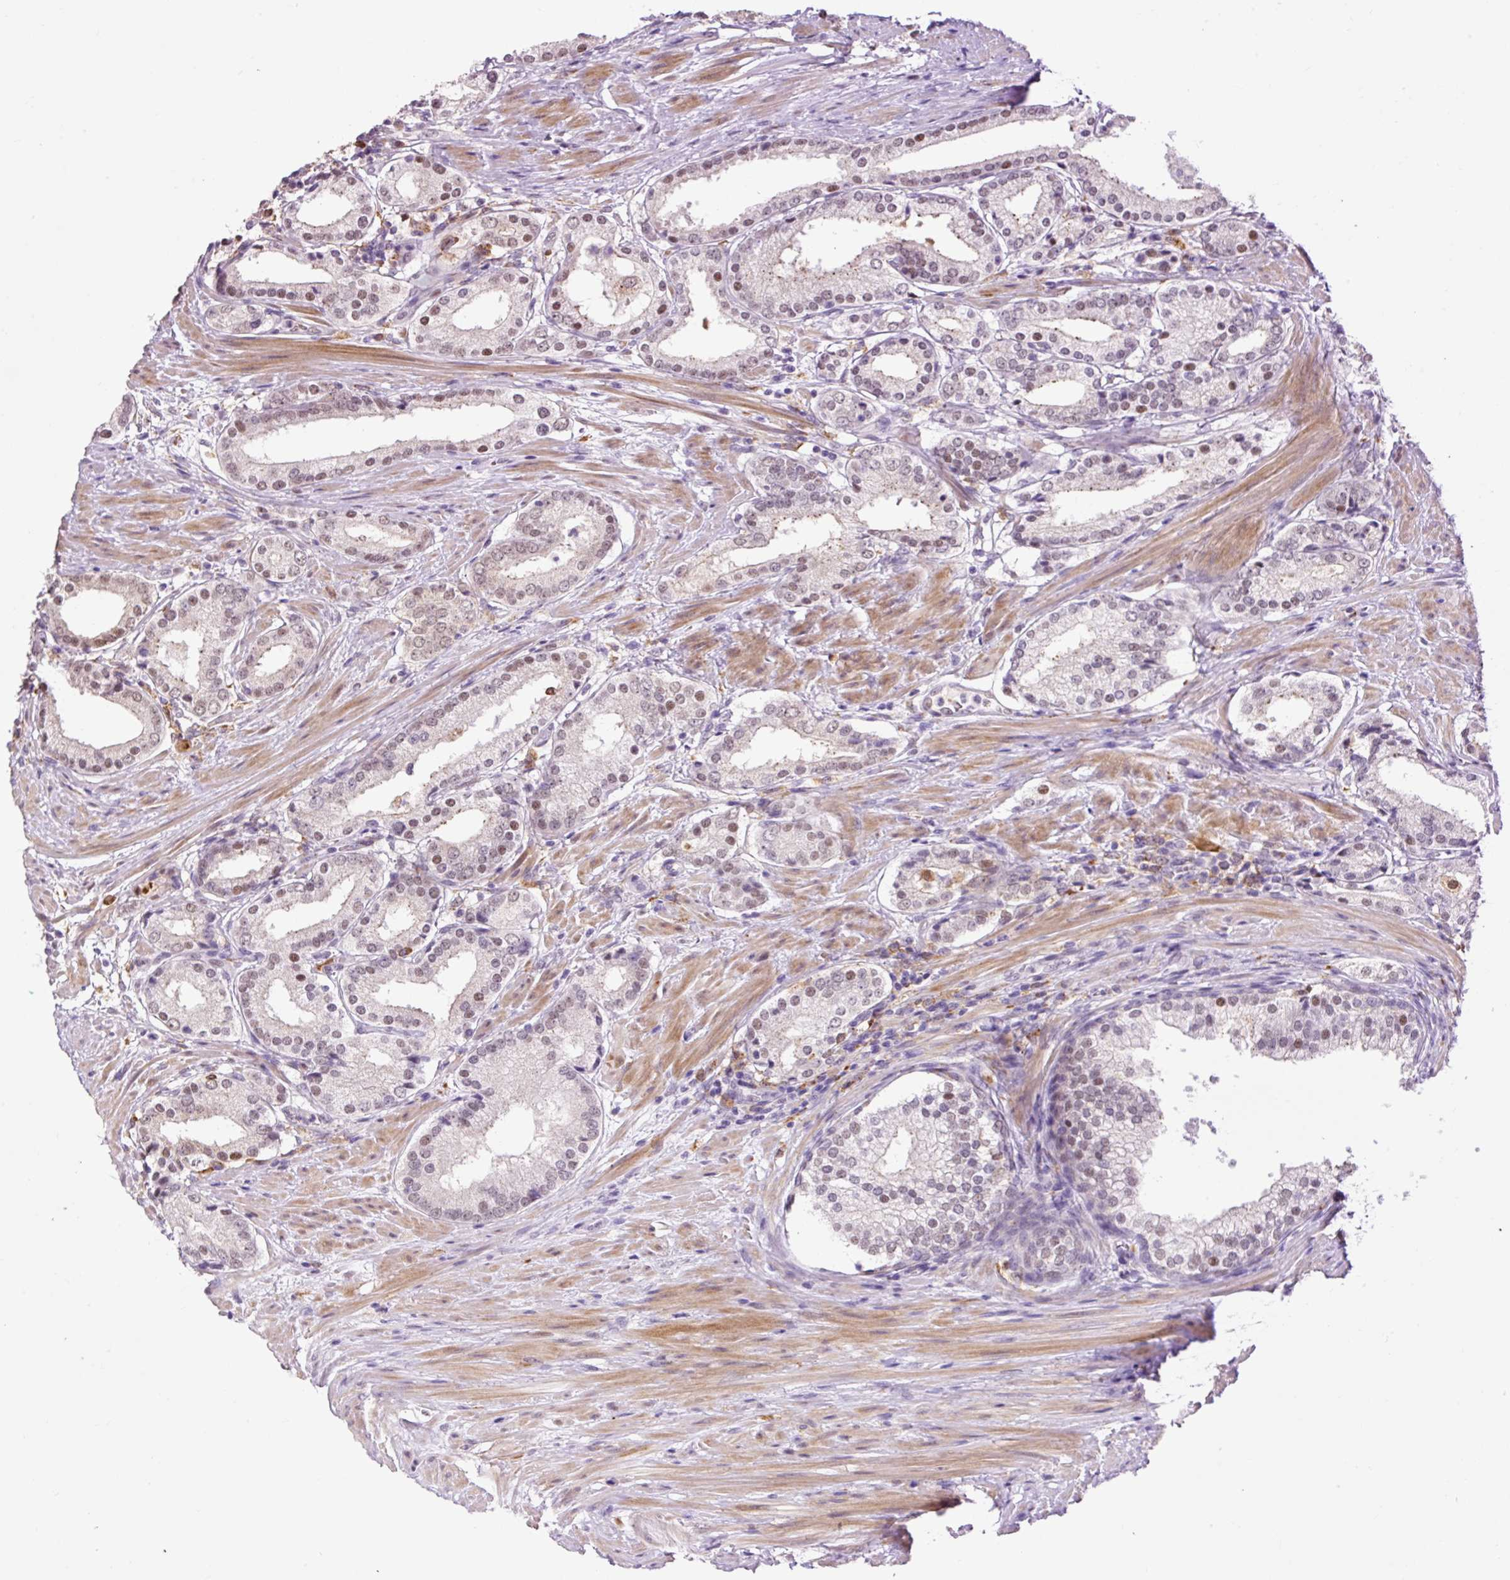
{"staining": {"intensity": "moderate", "quantity": "<25%", "location": "nuclear"}, "tissue": "prostate cancer", "cell_type": "Tumor cells", "image_type": "cancer", "snomed": [{"axis": "morphology", "description": "Adenocarcinoma, Low grade"}, {"axis": "topography", "description": "Prostate"}], "caption": "The histopathology image shows a brown stain indicating the presence of a protein in the nuclear of tumor cells in adenocarcinoma (low-grade) (prostate).", "gene": "LY86", "patient": {"sex": "male", "age": 58}}